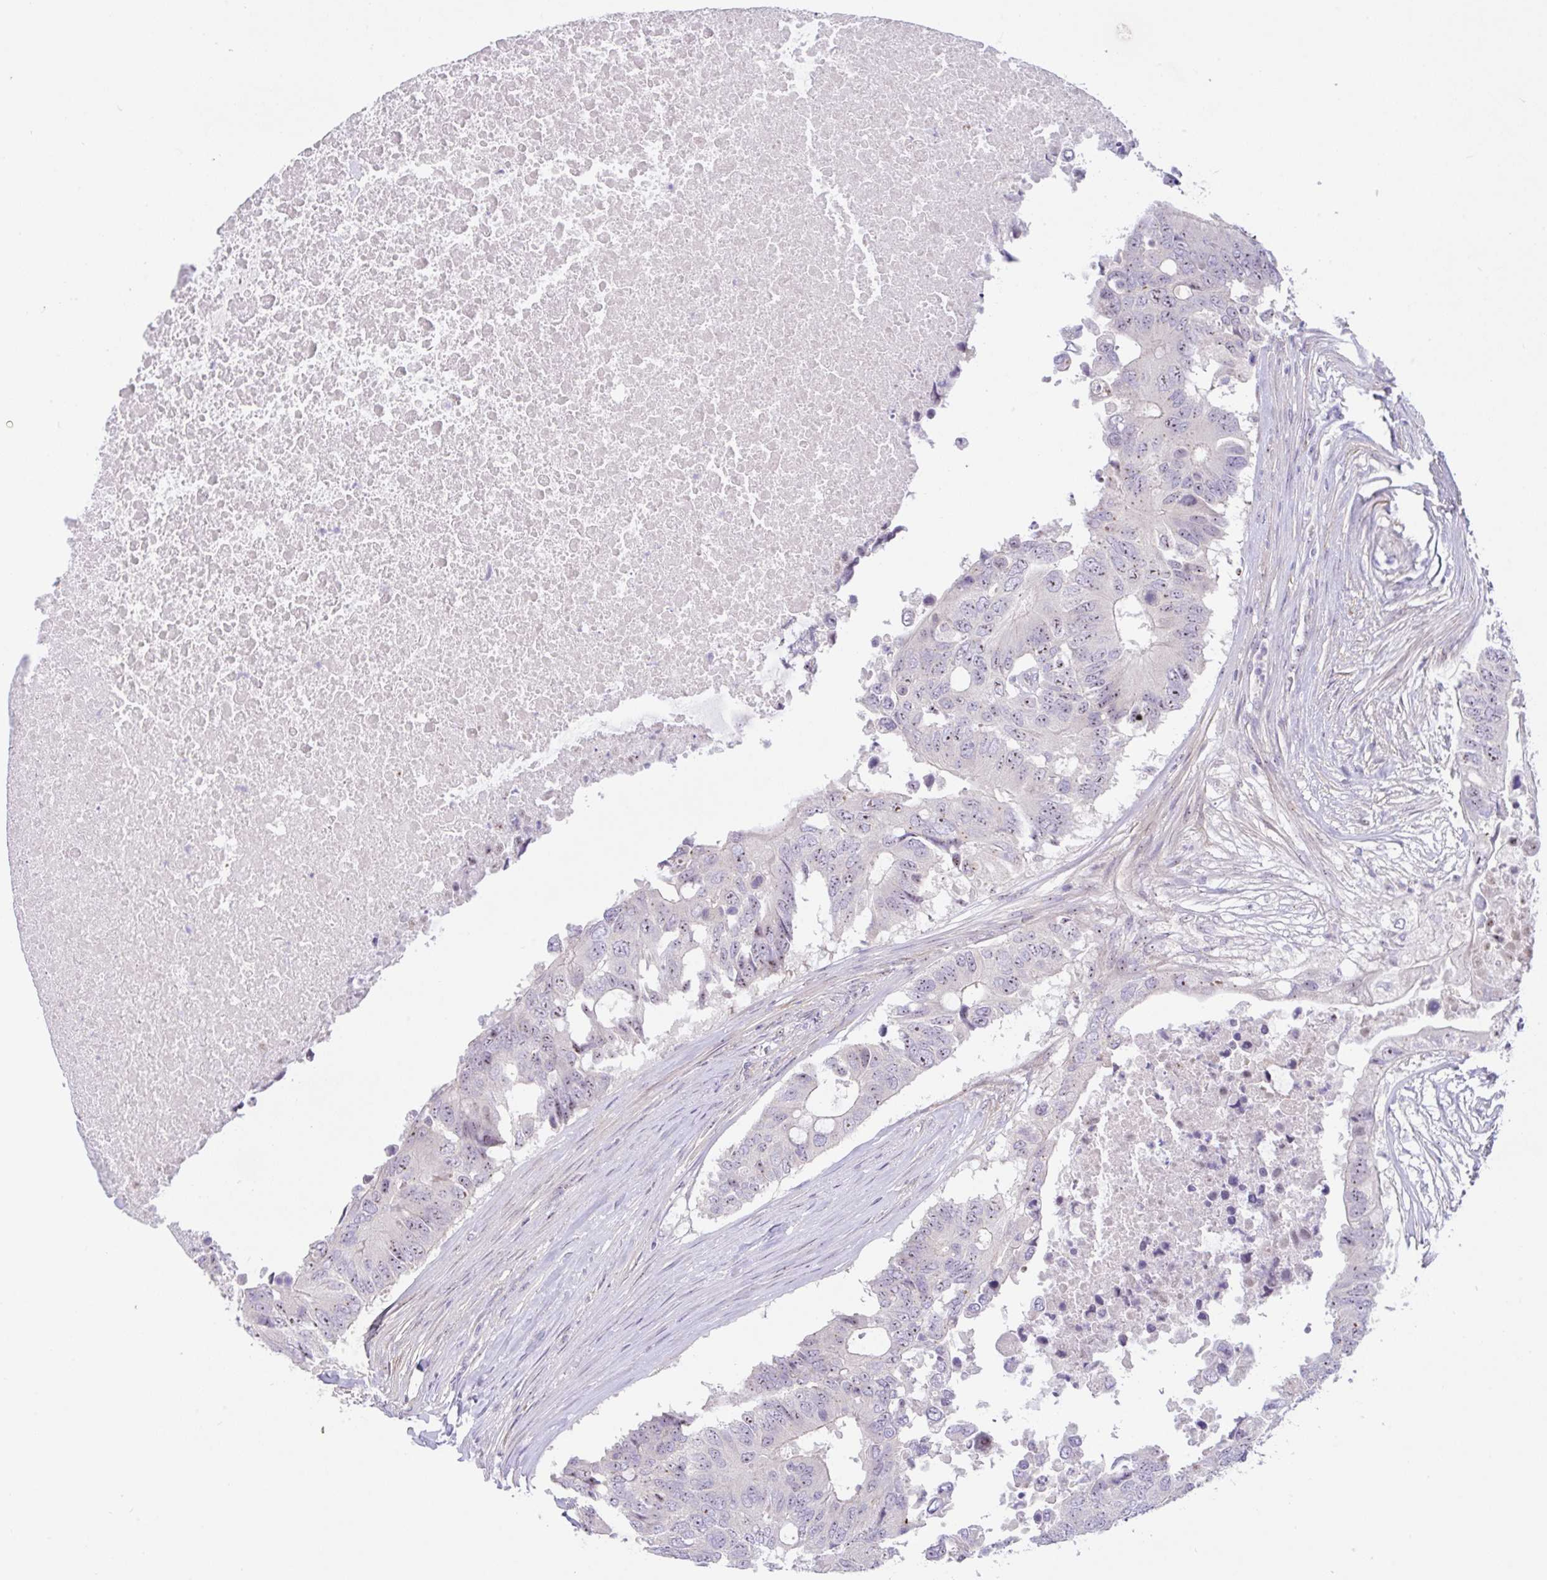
{"staining": {"intensity": "weak", "quantity": "25%-75%", "location": "nuclear"}, "tissue": "colorectal cancer", "cell_type": "Tumor cells", "image_type": "cancer", "snomed": [{"axis": "morphology", "description": "Adenocarcinoma, NOS"}, {"axis": "topography", "description": "Colon"}], "caption": "DAB immunohistochemical staining of human colorectal cancer shows weak nuclear protein staining in approximately 25%-75% of tumor cells. Using DAB (3,3'-diaminobenzidine) (brown) and hematoxylin (blue) stains, captured at high magnification using brightfield microscopy.", "gene": "MXRA8", "patient": {"sex": "male", "age": 71}}